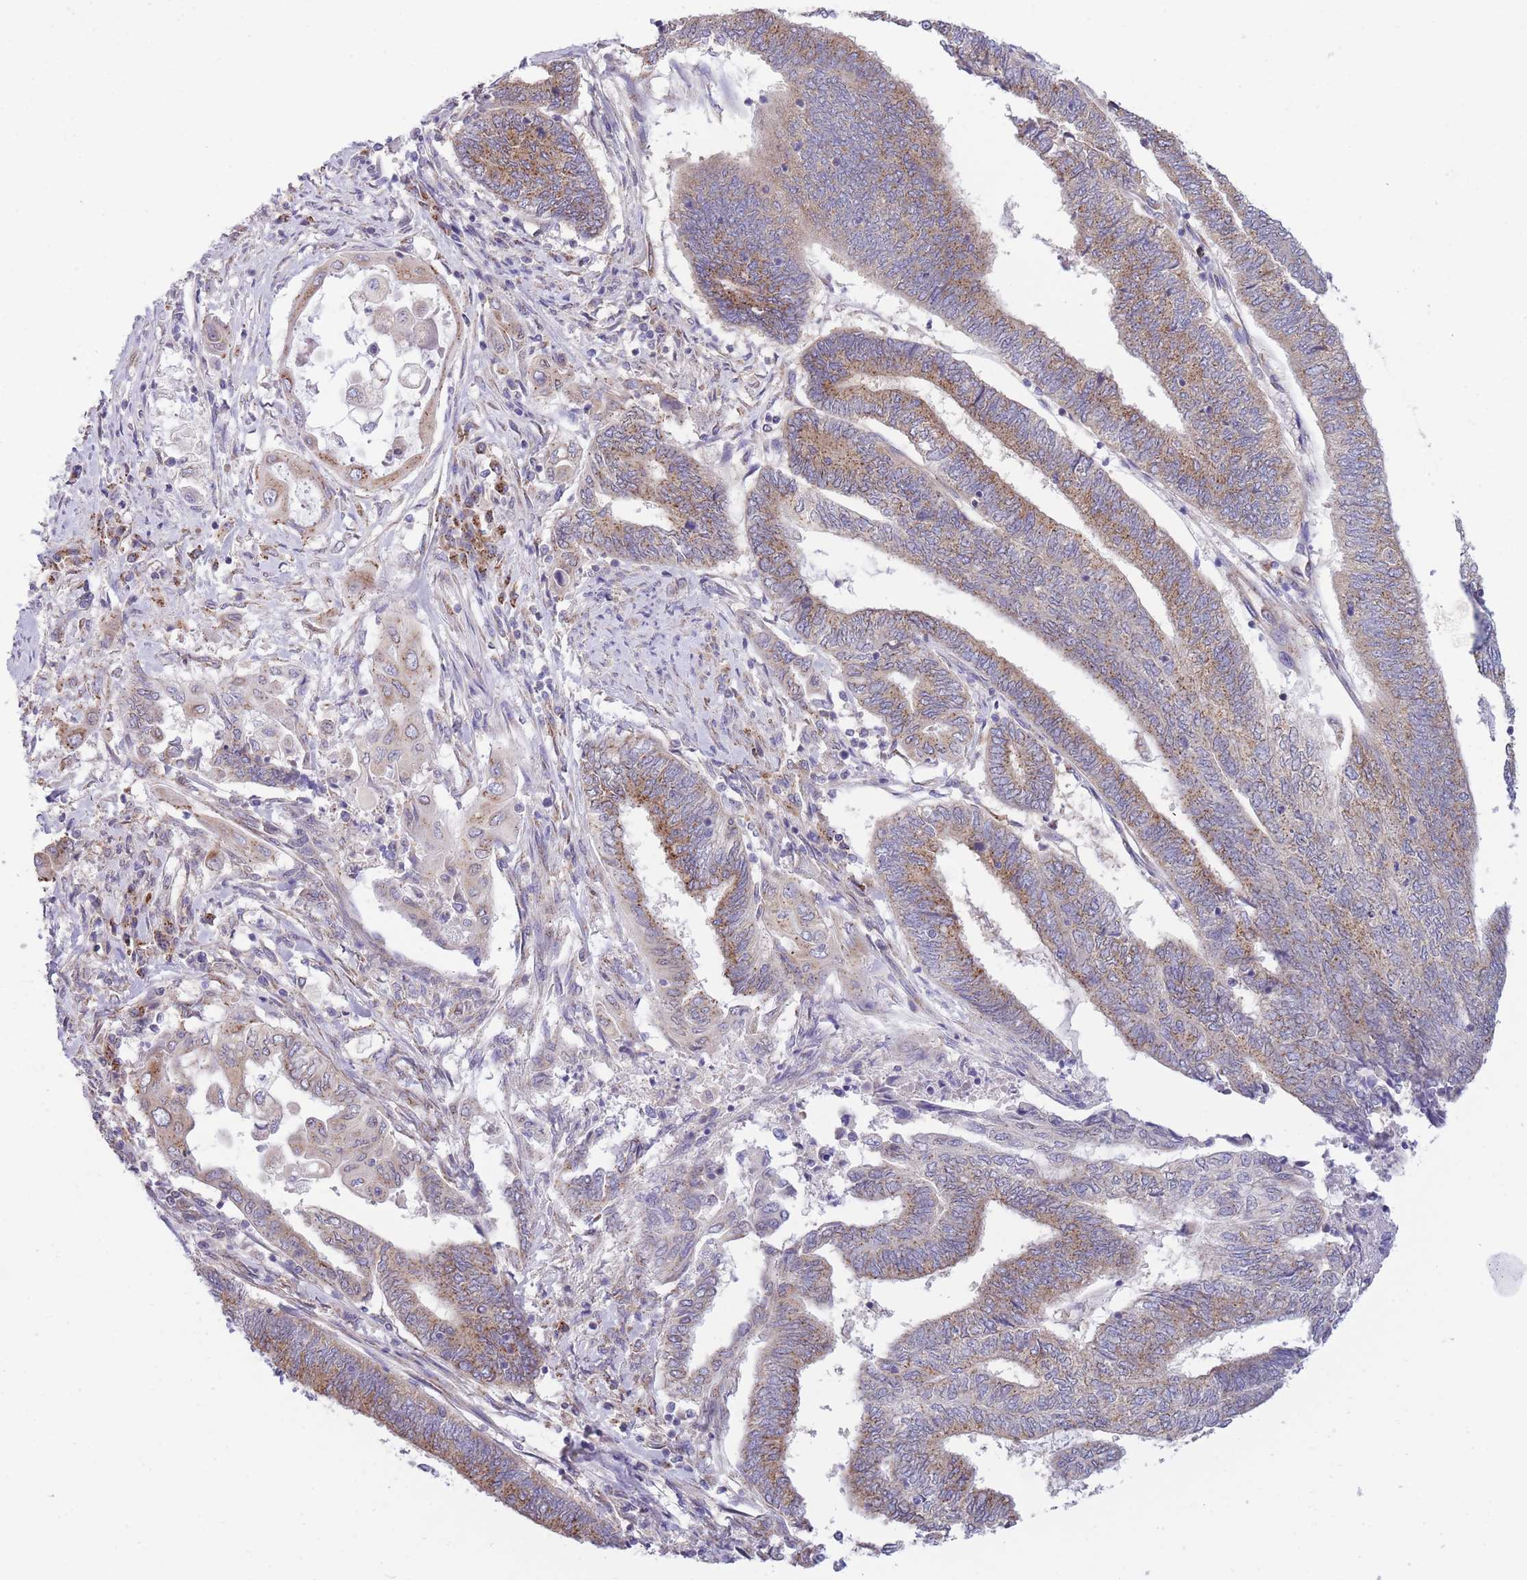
{"staining": {"intensity": "moderate", "quantity": "25%-75%", "location": "cytoplasmic/membranous"}, "tissue": "endometrial cancer", "cell_type": "Tumor cells", "image_type": "cancer", "snomed": [{"axis": "morphology", "description": "Adenocarcinoma, NOS"}, {"axis": "topography", "description": "Uterus"}, {"axis": "topography", "description": "Endometrium"}], "caption": "An image of human adenocarcinoma (endometrial) stained for a protein reveals moderate cytoplasmic/membranous brown staining in tumor cells. Nuclei are stained in blue.", "gene": "COPG2", "patient": {"sex": "female", "age": 70}}